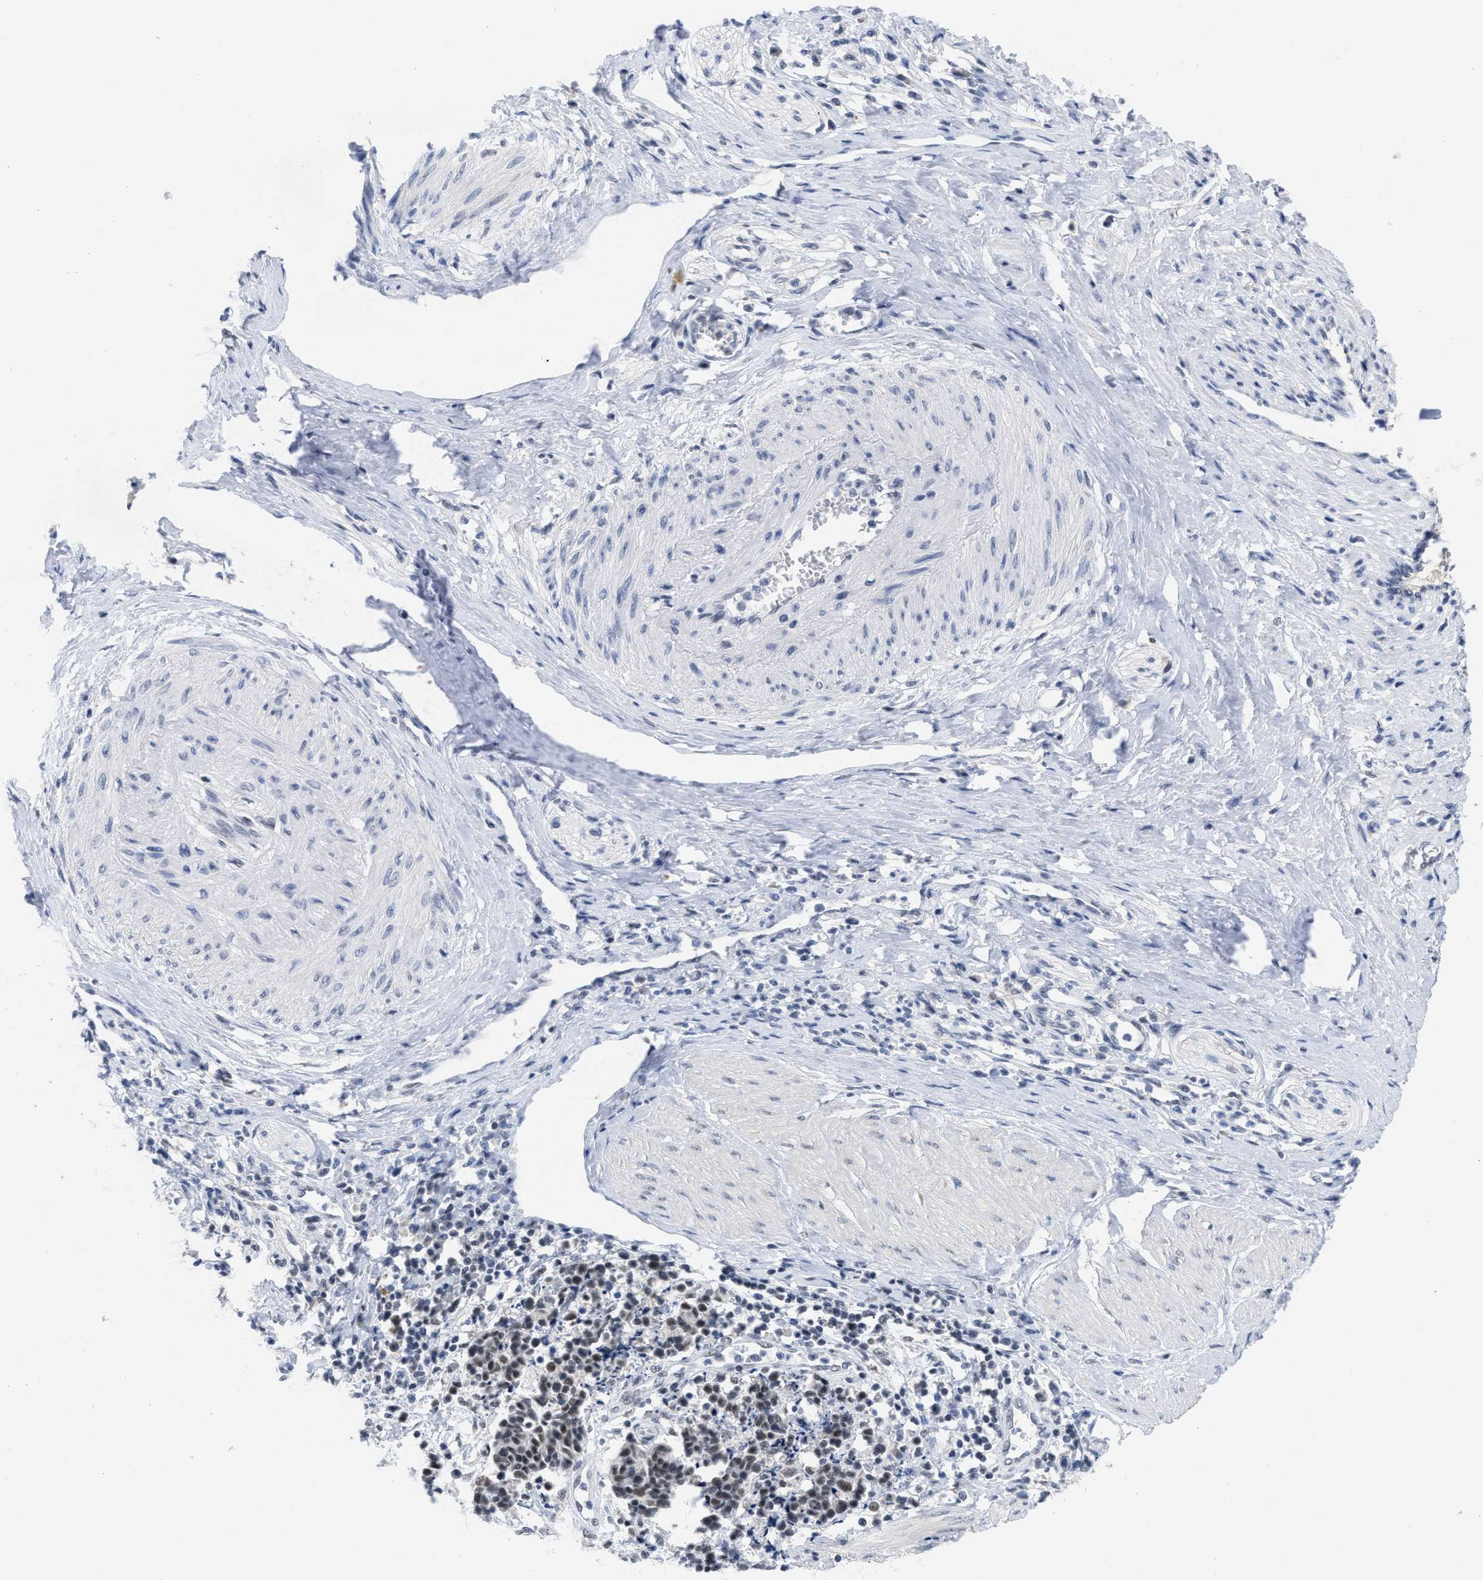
{"staining": {"intensity": "moderate", "quantity": "25%-75%", "location": "nuclear"}, "tissue": "cervical cancer", "cell_type": "Tumor cells", "image_type": "cancer", "snomed": [{"axis": "morphology", "description": "Squamous cell carcinoma, NOS"}, {"axis": "topography", "description": "Cervix"}], "caption": "DAB immunohistochemical staining of cervical cancer reveals moderate nuclear protein expression in about 25%-75% of tumor cells.", "gene": "GGNBP2", "patient": {"sex": "female", "age": 35}}